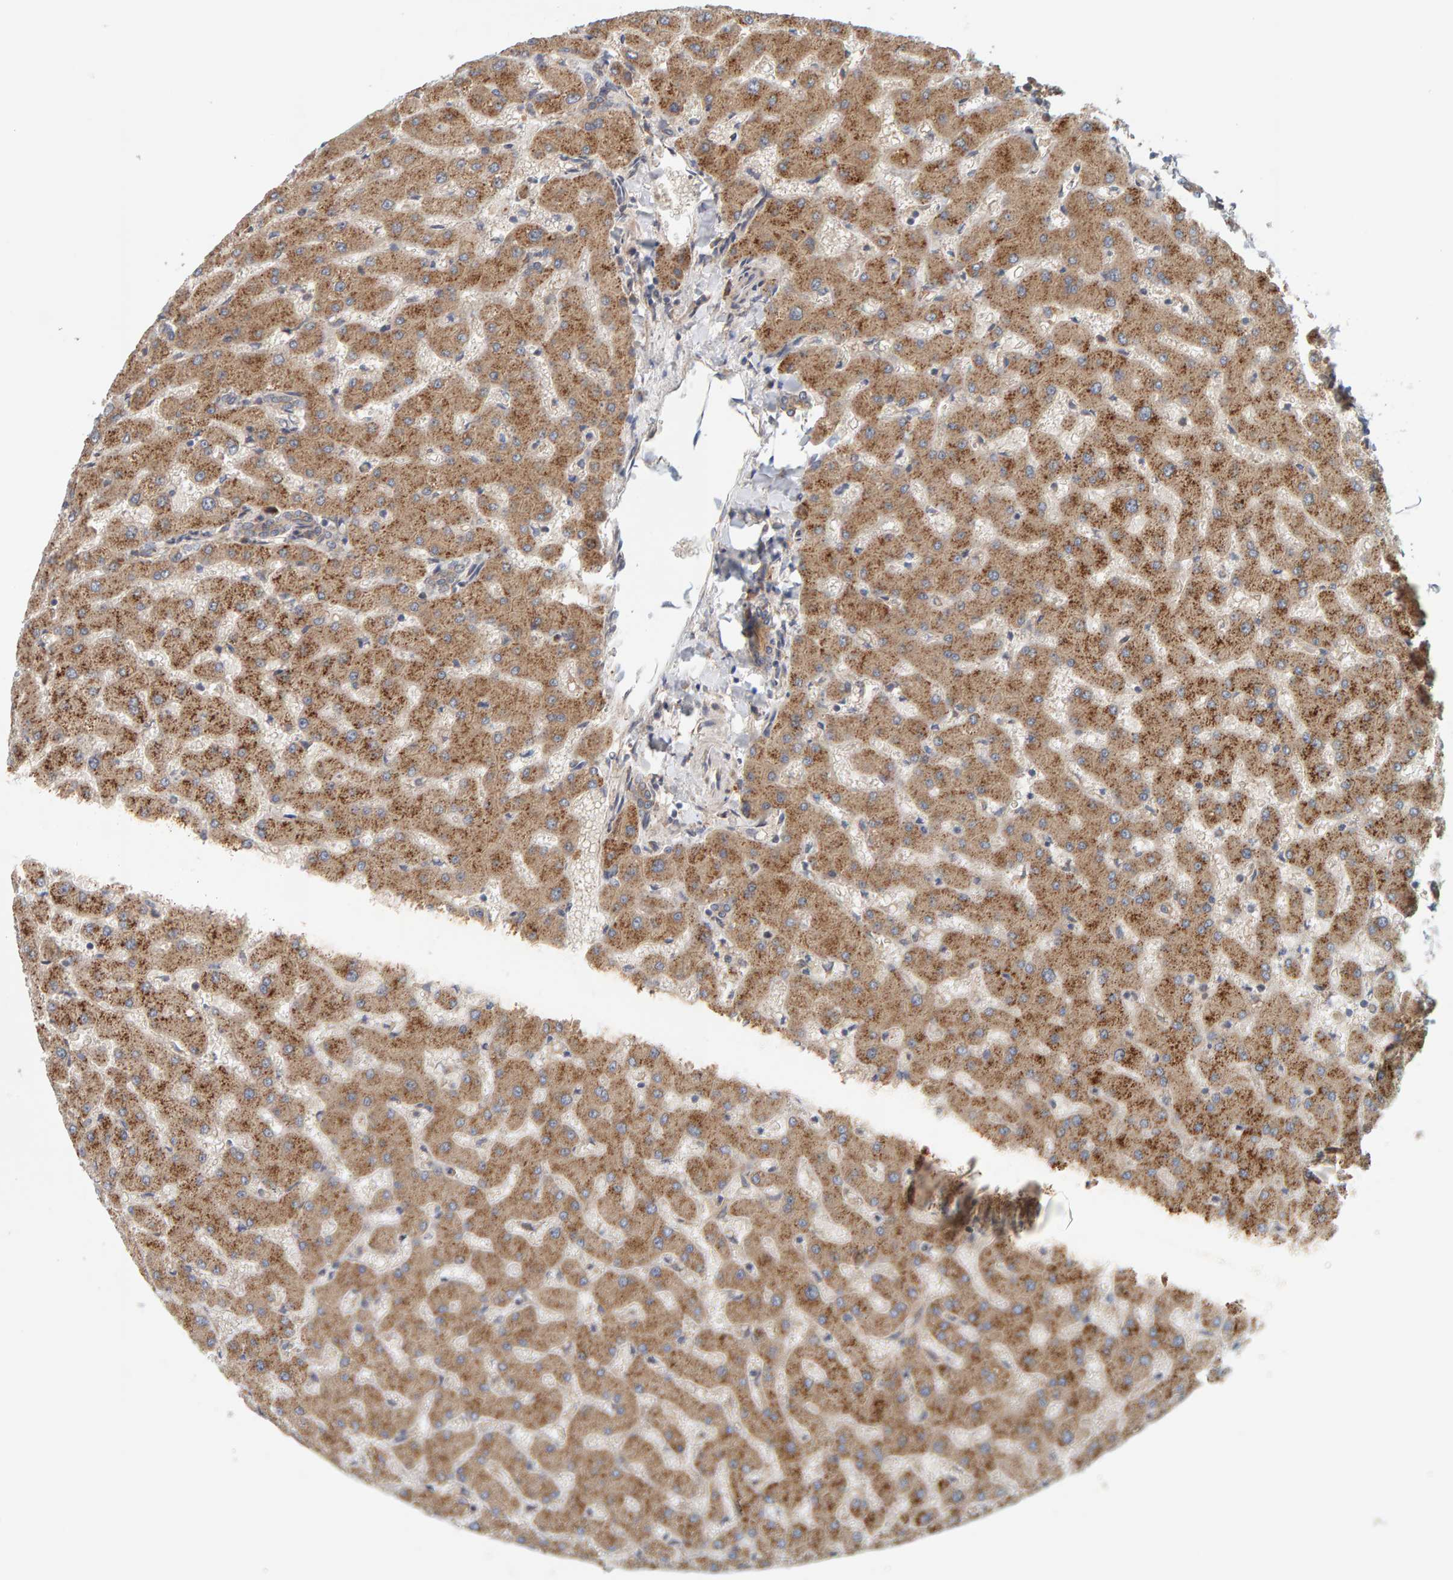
{"staining": {"intensity": "moderate", "quantity": "25%-75%", "location": "cytoplasmic/membranous"}, "tissue": "liver", "cell_type": "Cholangiocytes", "image_type": "normal", "snomed": [{"axis": "morphology", "description": "Normal tissue, NOS"}, {"axis": "topography", "description": "Liver"}], "caption": "Immunohistochemistry (IHC) micrograph of unremarkable human liver stained for a protein (brown), which displays medium levels of moderate cytoplasmic/membranous positivity in about 25%-75% of cholangiocytes.", "gene": "BAIAP2", "patient": {"sex": "female", "age": 63}}